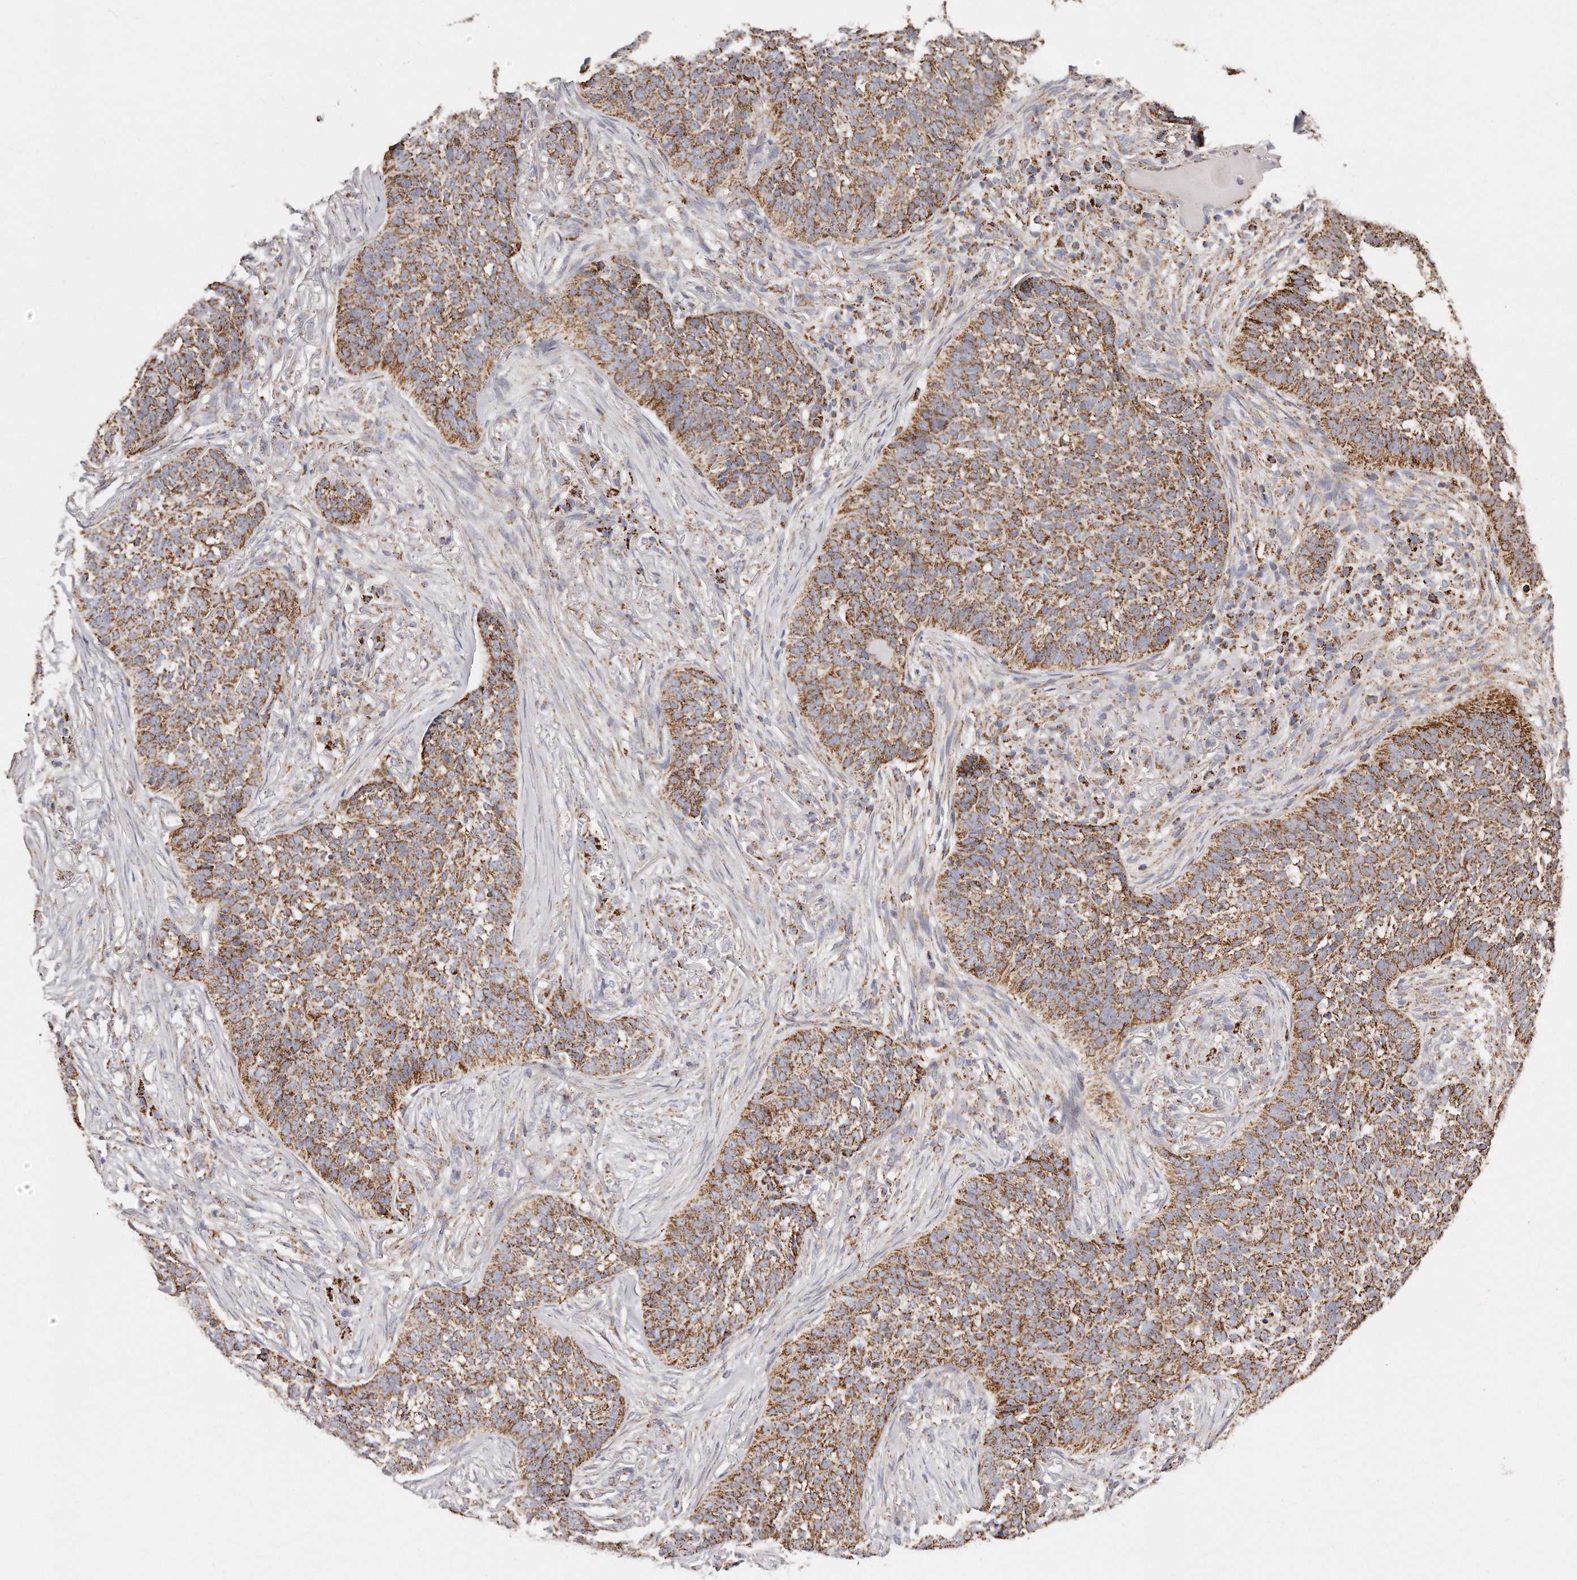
{"staining": {"intensity": "strong", "quantity": ">75%", "location": "cytoplasmic/membranous"}, "tissue": "skin cancer", "cell_type": "Tumor cells", "image_type": "cancer", "snomed": [{"axis": "morphology", "description": "Basal cell carcinoma"}, {"axis": "topography", "description": "Skin"}], "caption": "Human skin cancer stained with a brown dye exhibits strong cytoplasmic/membranous positive positivity in about >75% of tumor cells.", "gene": "RTKN", "patient": {"sex": "male", "age": 85}}